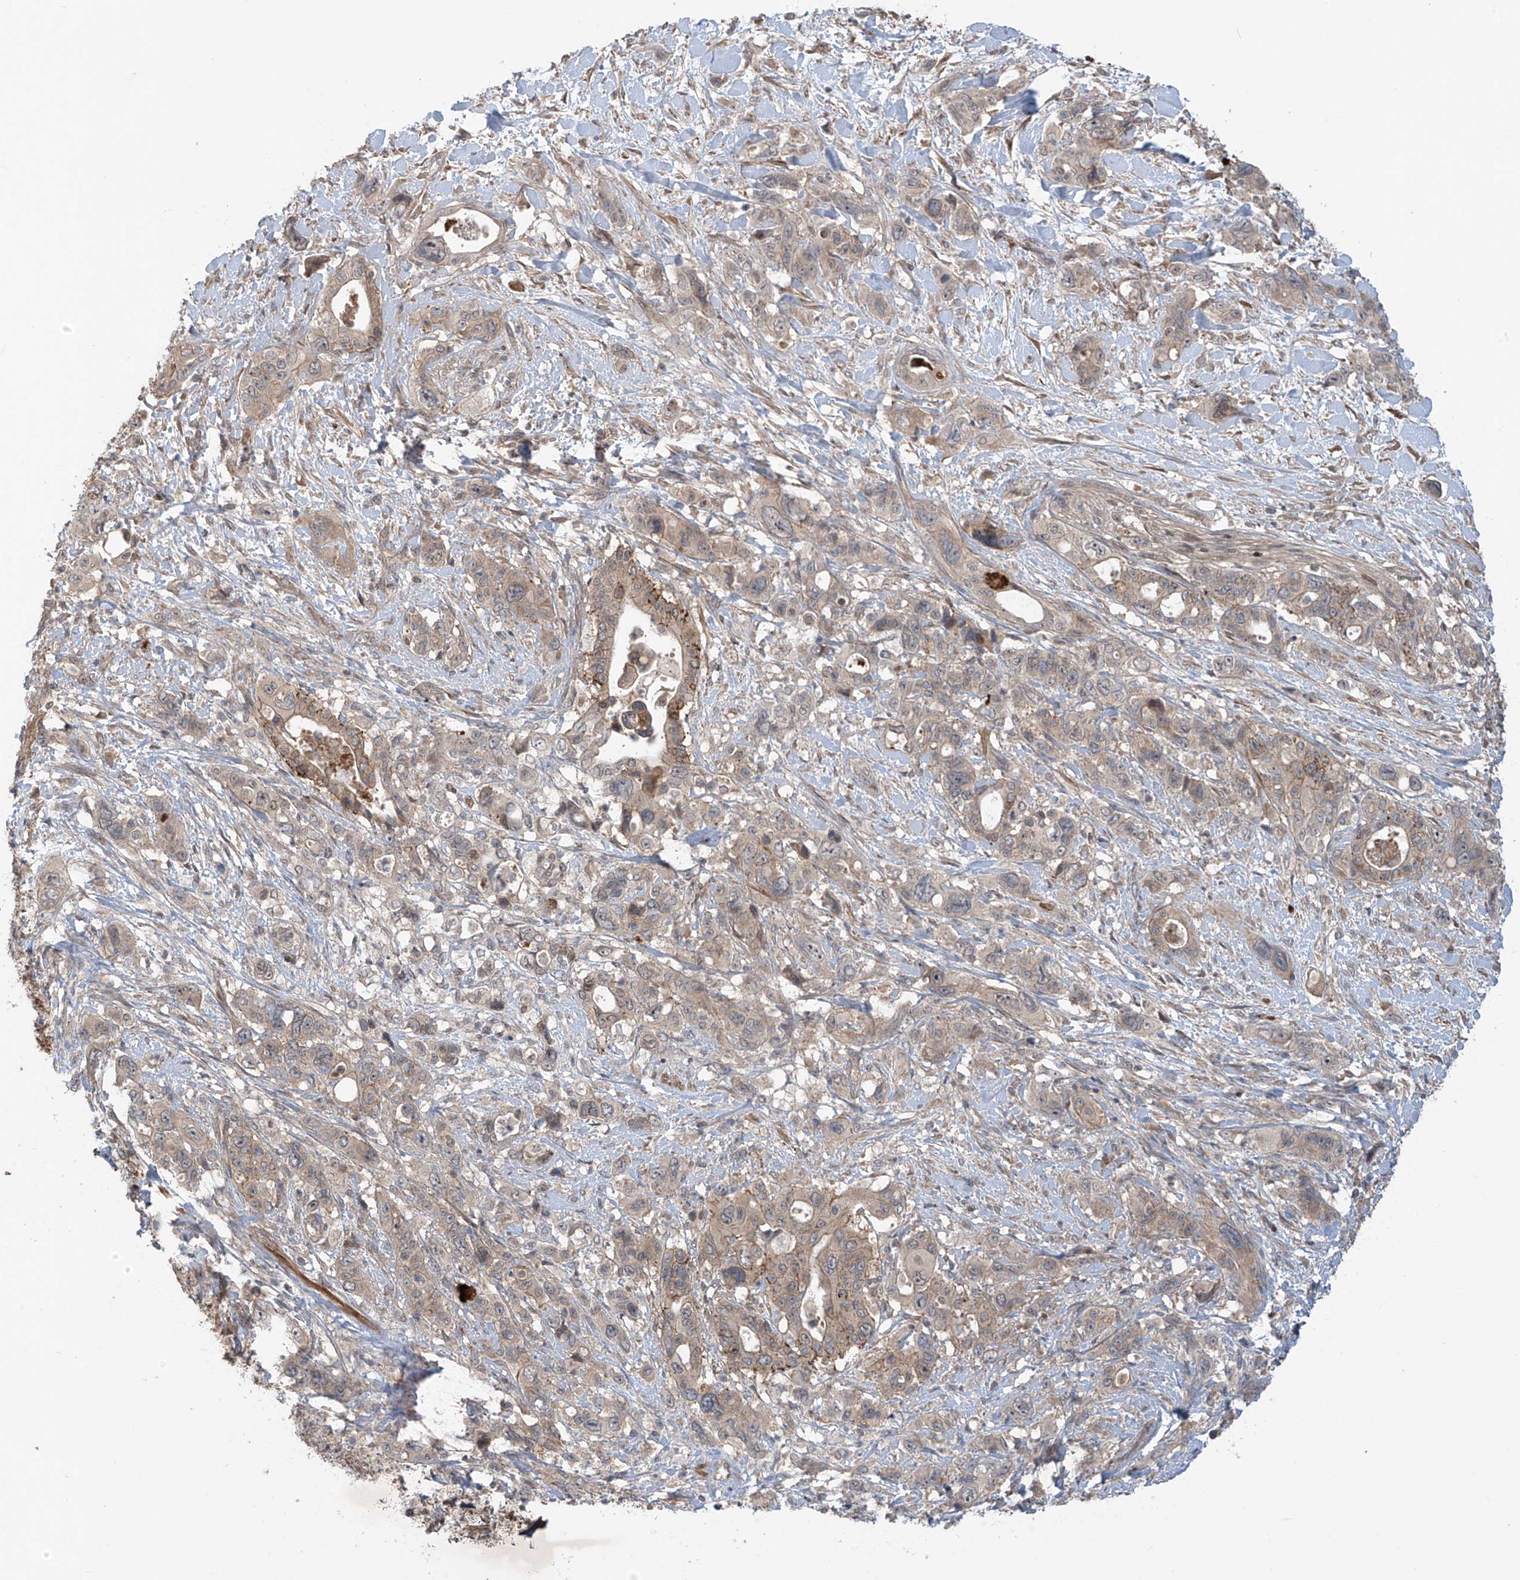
{"staining": {"intensity": "moderate", "quantity": "25%-75%", "location": "cytoplasmic/membranous"}, "tissue": "pancreatic cancer", "cell_type": "Tumor cells", "image_type": "cancer", "snomed": [{"axis": "morphology", "description": "Adenocarcinoma, NOS"}, {"axis": "topography", "description": "Pancreas"}], "caption": "Immunohistochemical staining of human pancreatic cancer (adenocarcinoma) shows medium levels of moderate cytoplasmic/membranous staining in about 25%-75% of tumor cells. (IHC, brightfield microscopy, high magnification).", "gene": "LRRC74A", "patient": {"sex": "male", "age": 46}}